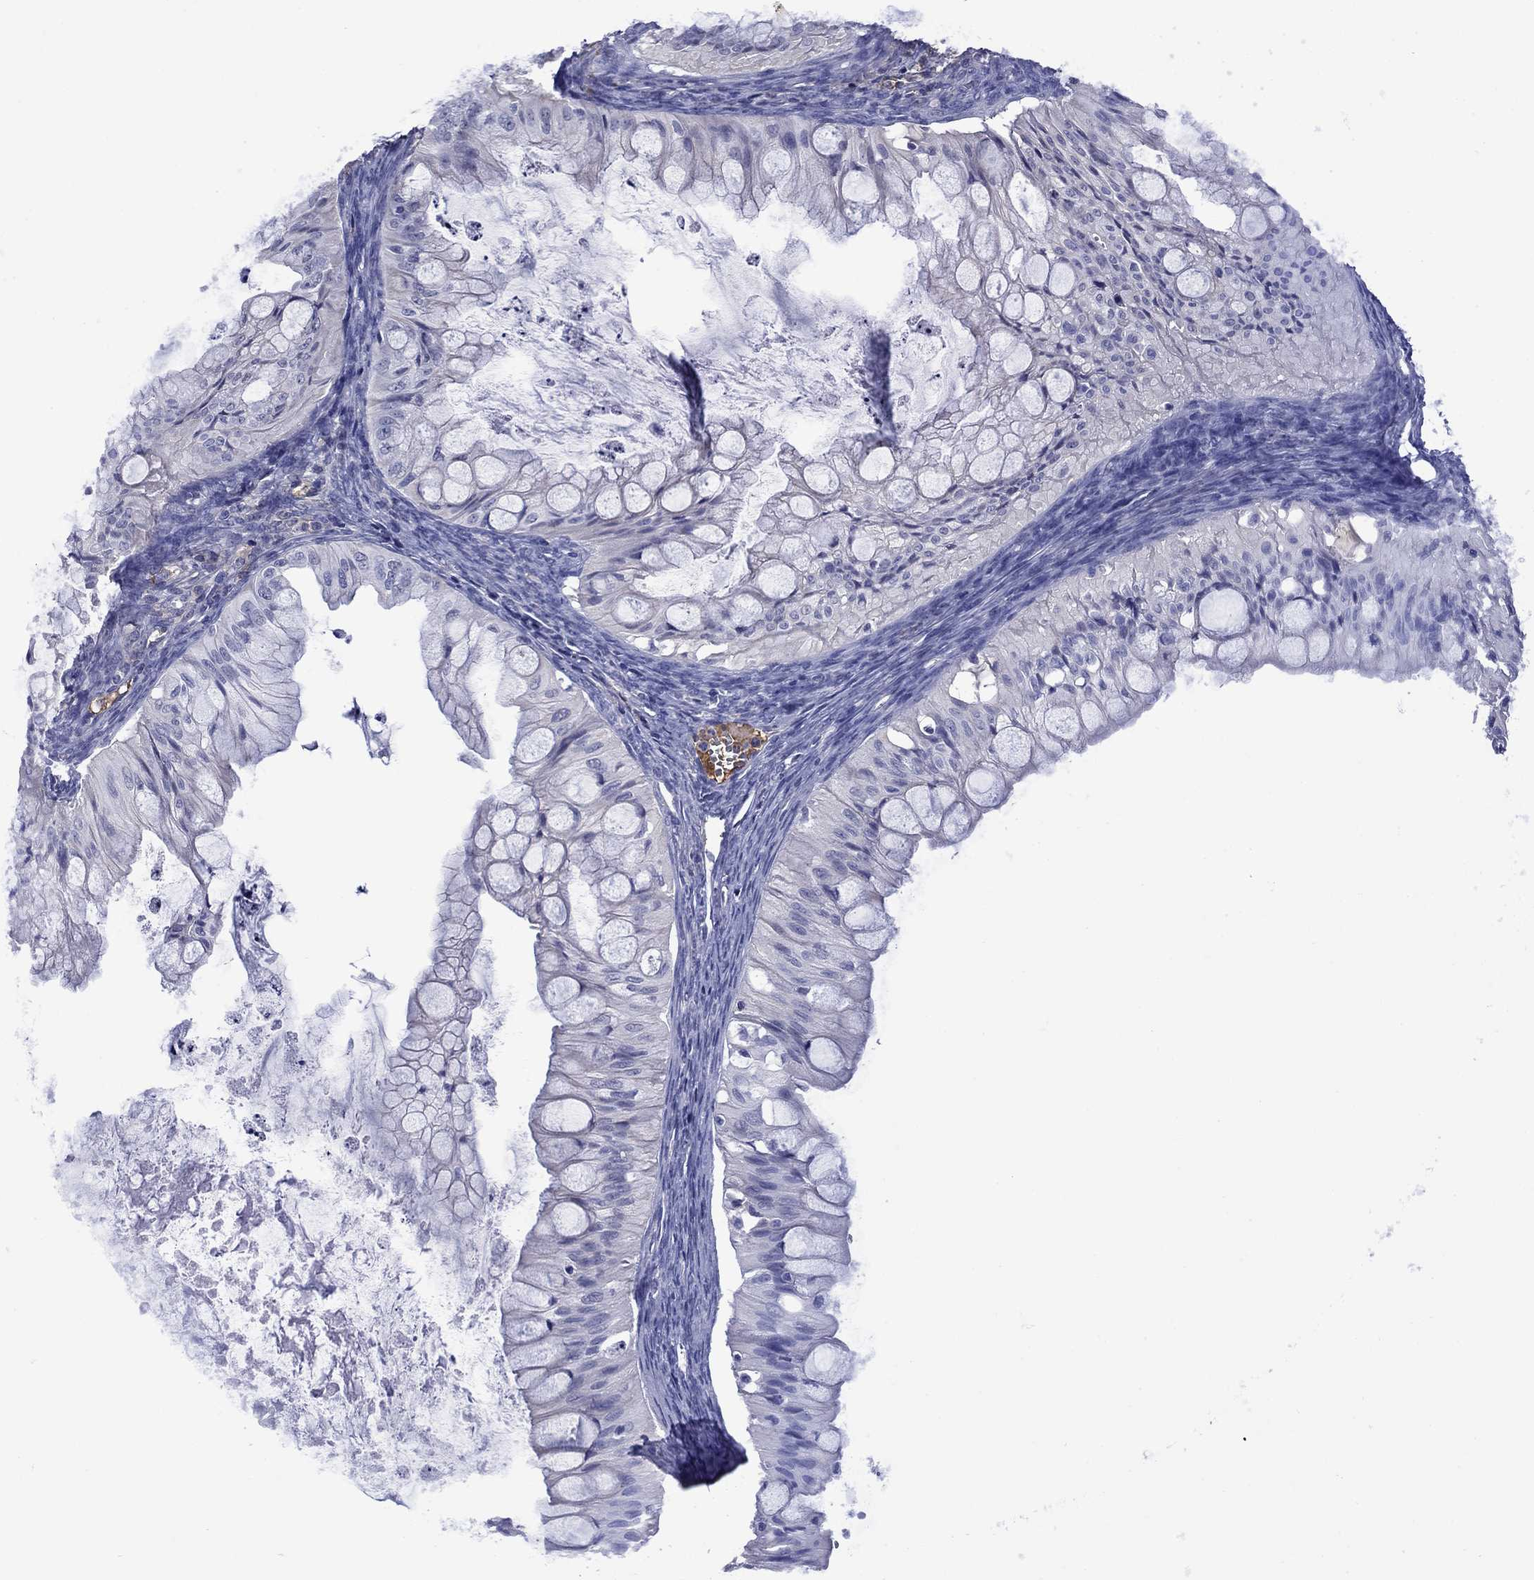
{"staining": {"intensity": "negative", "quantity": "none", "location": "none"}, "tissue": "ovarian cancer", "cell_type": "Tumor cells", "image_type": "cancer", "snomed": [{"axis": "morphology", "description": "Cystadenocarcinoma, mucinous, NOS"}, {"axis": "topography", "description": "Ovary"}], "caption": "Immunohistochemistry photomicrograph of neoplastic tissue: human ovarian cancer stained with DAB shows no significant protein positivity in tumor cells.", "gene": "APOA2", "patient": {"sex": "female", "age": 57}}